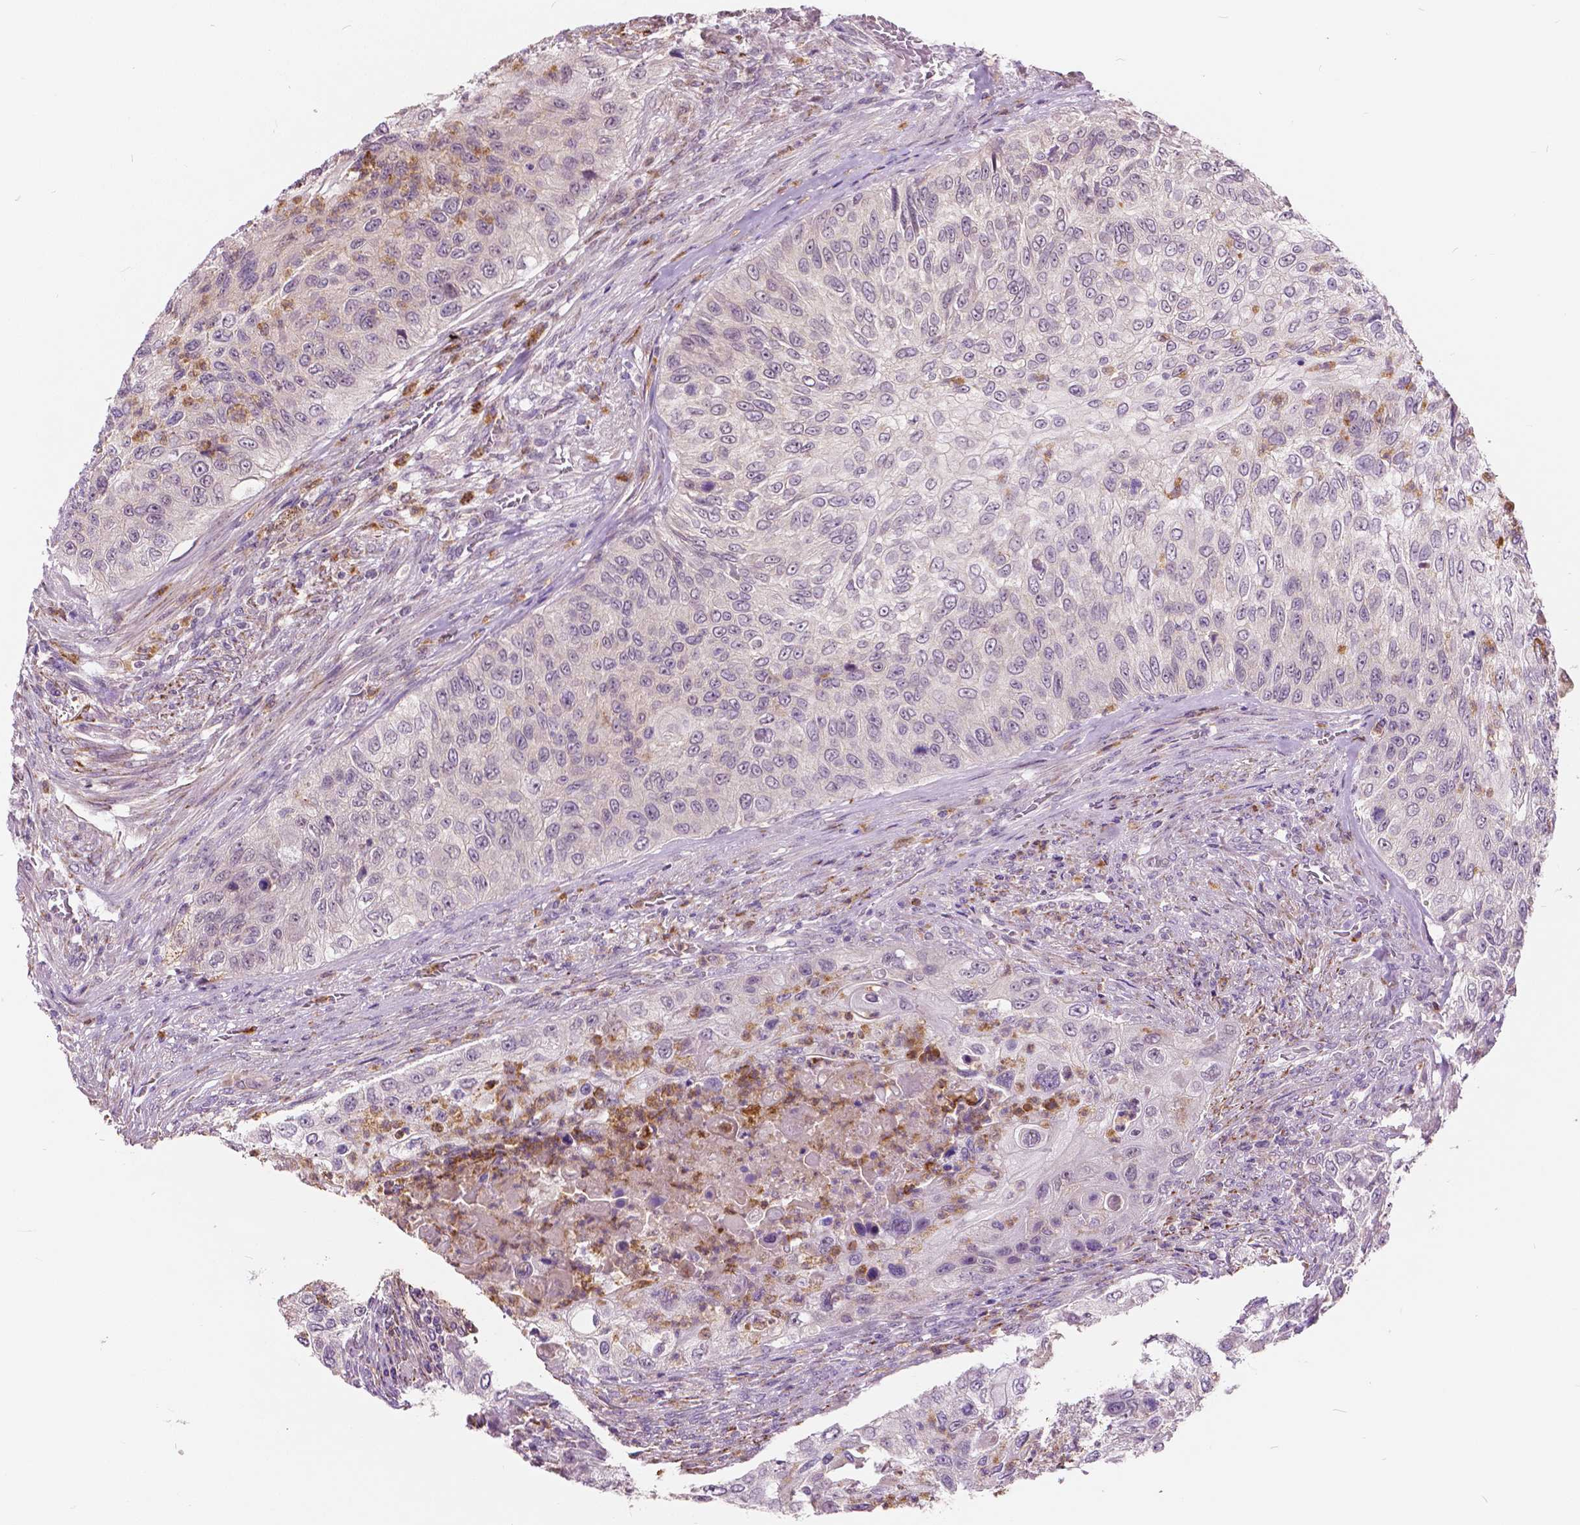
{"staining": {"intensity": "negative", "quantity": "none", "location": "none"}, "tissue": "urothelial cancer", "cell_type": "Tumor cells", "image_type": "cancer", "snomed": [{"axis": "morphology", "description": "Urothelial carcinoma, High grade"}, {"axis": "topography", "description": "Urinary bladder"}], "caption": "A photomicrograph of human urothelial cancer is negative for staining in tumor cells.", "gene": "DLX6", "patient": {"sex": "female", "age": 60}}